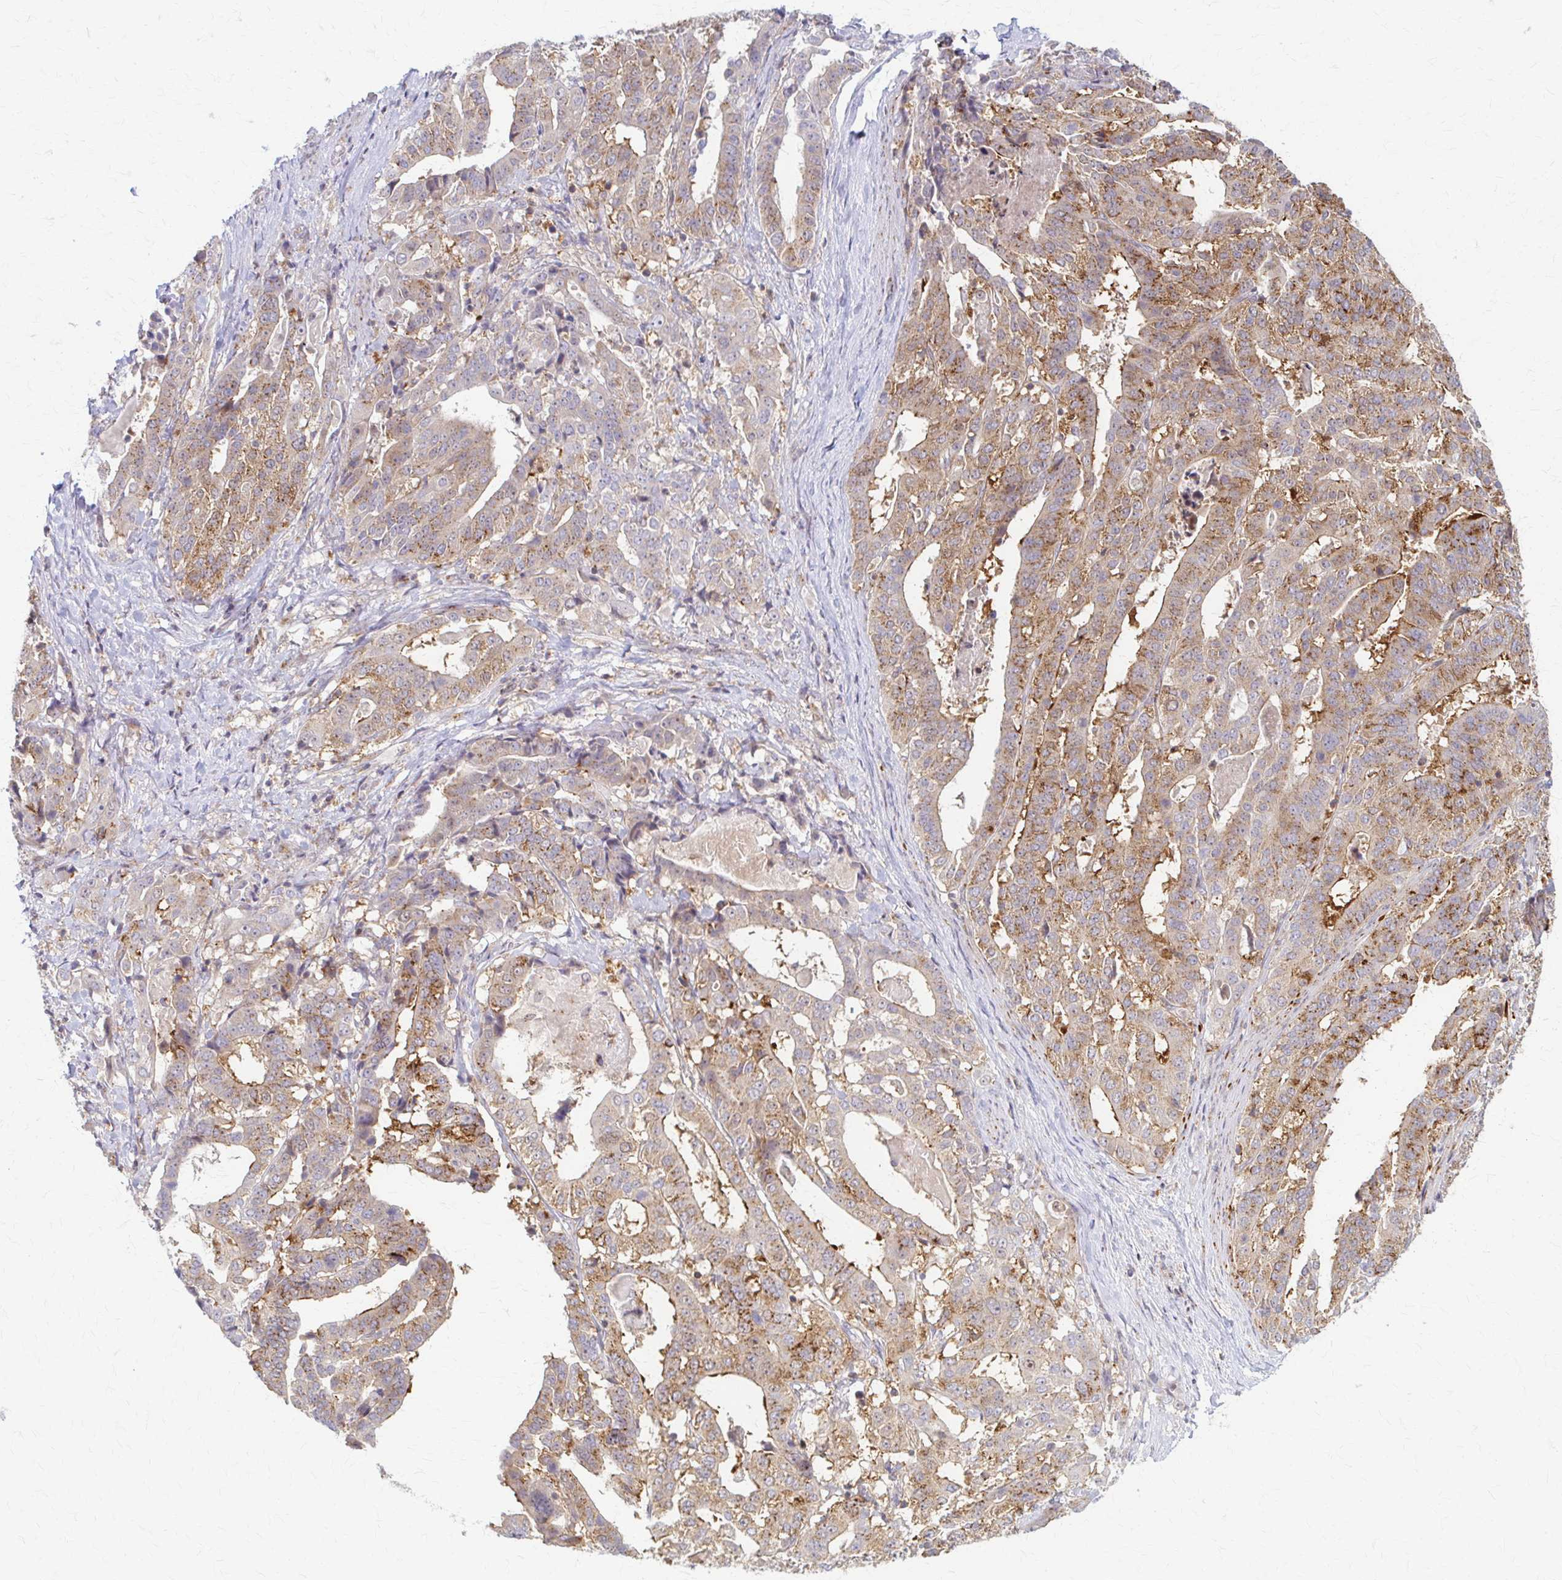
{"staining": {"intensity": "weak", "quantity": ">75%", "location": "cytoplasmic/membranous"}, "tissue": "stomach cancer", "cell_type": "Tumor cells", "image_type": "cancer", "snomed": [{"axis": "morphology", "description": "Adenocarcinoma, NOS"}, {"axis": "topography", "description": "Stomach"}], "caption": "Immunohistochemistry histopathology image of human stomach cancer stained for a protein (brown), which demonstrates low levels of weak cytoplasmic/membranous staining in approximately >75% of tumor cells.", "gene": "ARHGAP35", "patient": {"sex": "male", "age": 48}}